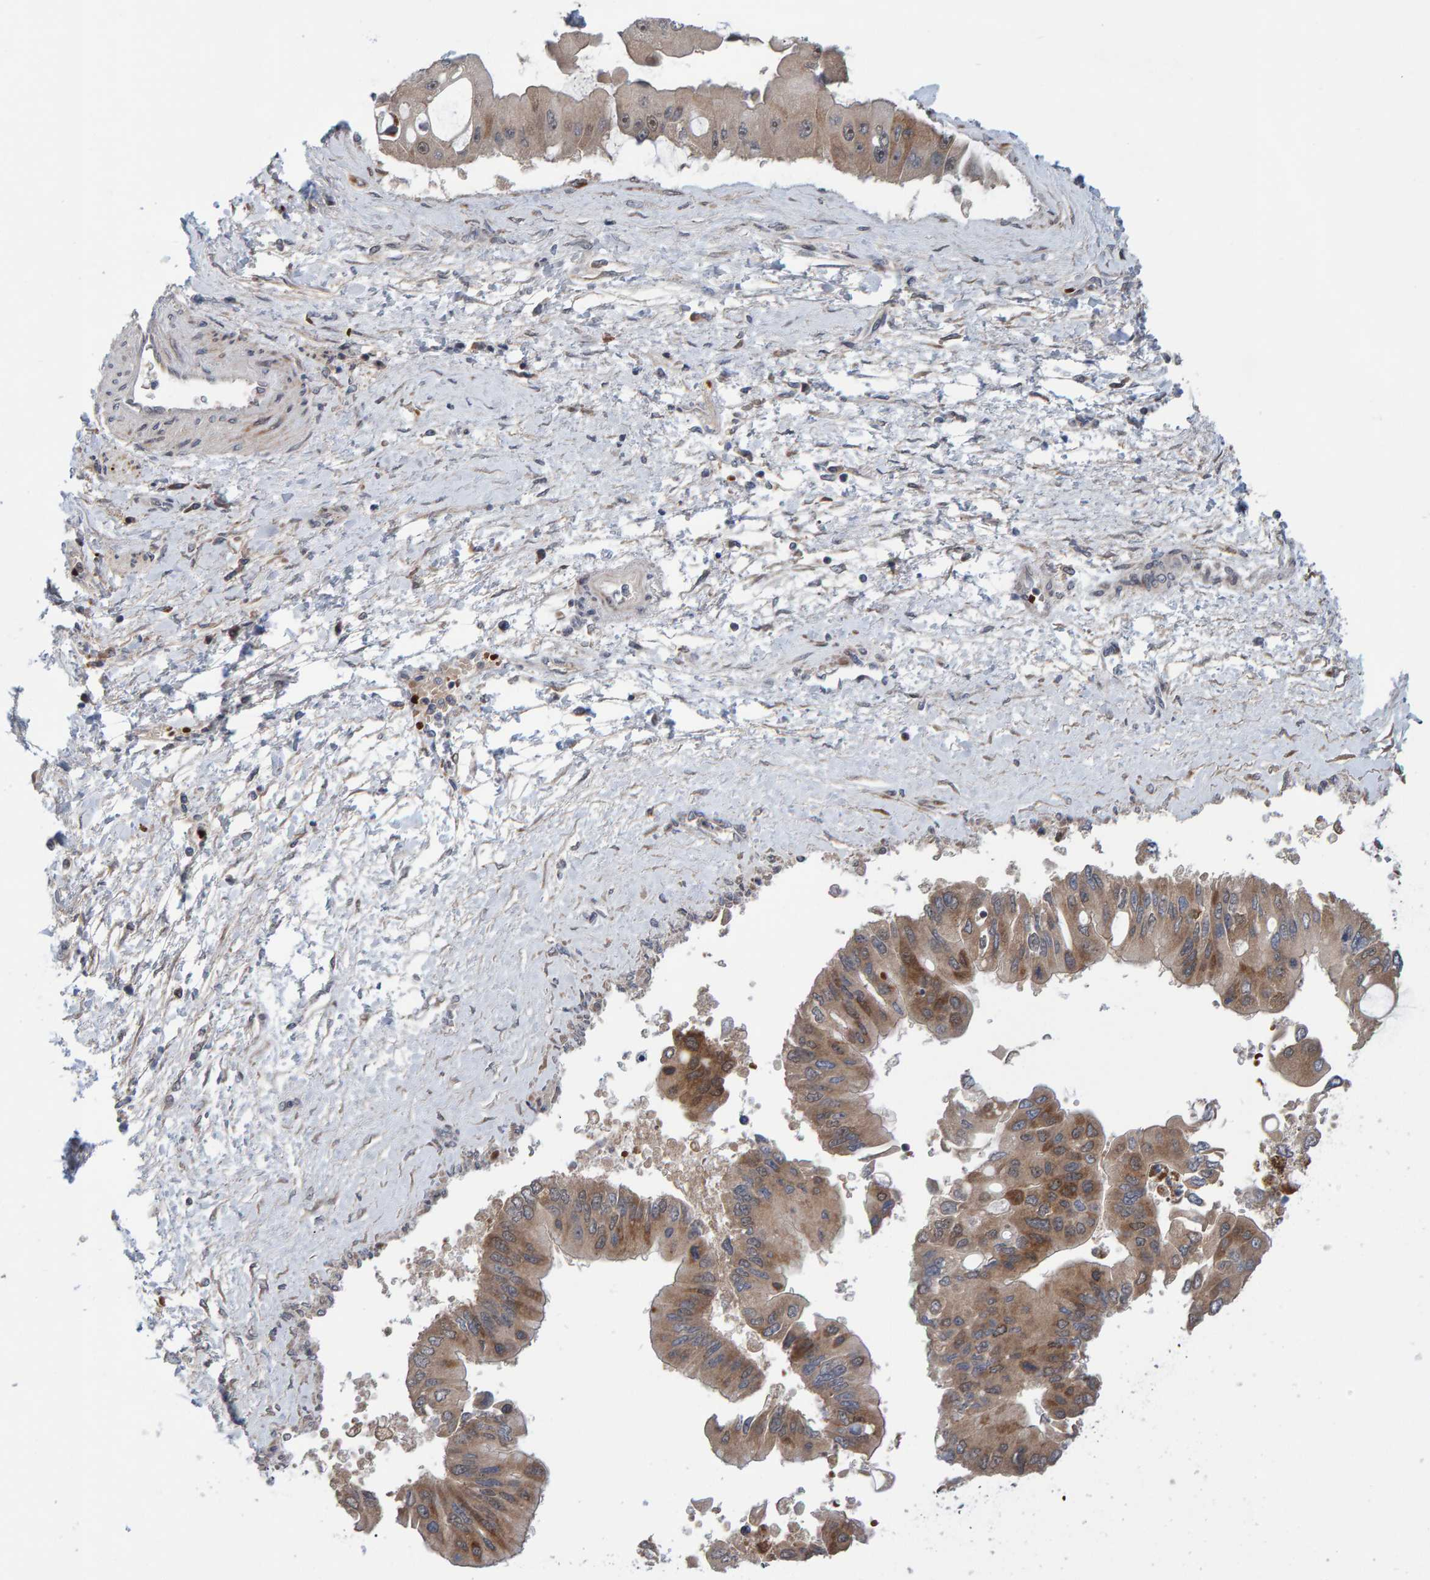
{"staining": {"intensity": "moderate", "quantity": "25%-75%", "location": "cytoplasmic/membranous"}, "tissue": "liver cancer", "cell_type": "Tumor cells", "image_type": "cancer", "snomed": [{"axis": "morphology", "description": "Cholangiocarcinoma"}, {"axis": "topography", "description": "Liver"}], "caption": "Immunohistochemistry histopathology image of liver cancer (cholangiocarcinoma) stained for a protein (brown), which demonstrates medium levels of moderate cytoplasmic/membranous staining in approximately 25%-75% of tumor cells.", "gene": "MFSD6L", "patient": {"sex": "male", "age": 50}}